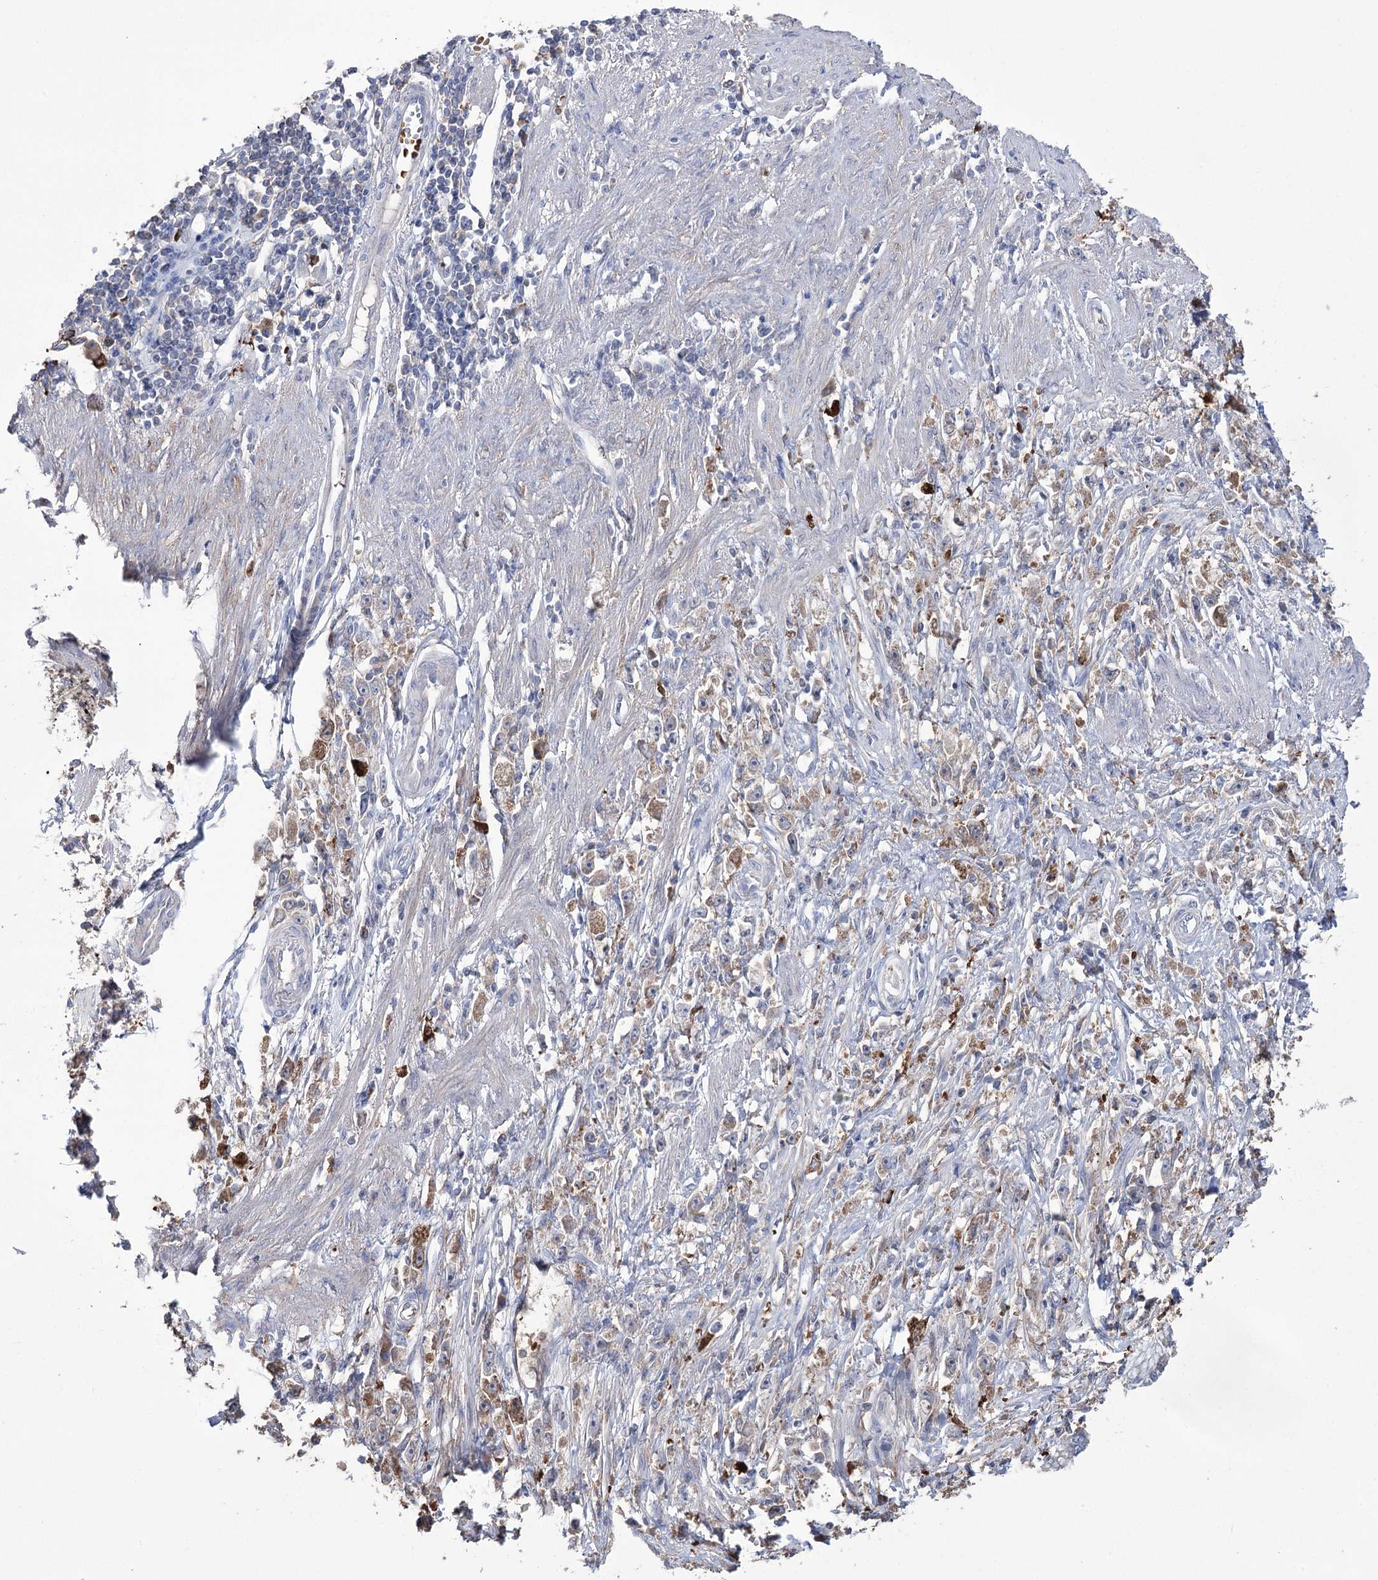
{"staining": {"intensity": "weak", "quantity": "25%-75%", "location": "cytoplasmic/membranous"}, "tissue": "stomach cancer", "cell_type": "Tumor cells", "image_type": "cancer", "snomed": [{"axis": "morphology", "description": "Adenocarcinoma, NOS"}, {"axis": "topography", "description": "Stomach"}], "caption": "Protein staining shows weak cytoplasmic/membranous staining in about 25%-75% of tumor cells in stomach cancer (adenocarcinoma). (IHC, brightfield microscopy, high magnification).", "gene": "ZNF622", "patient": {"sex": "female", "age": 59}}